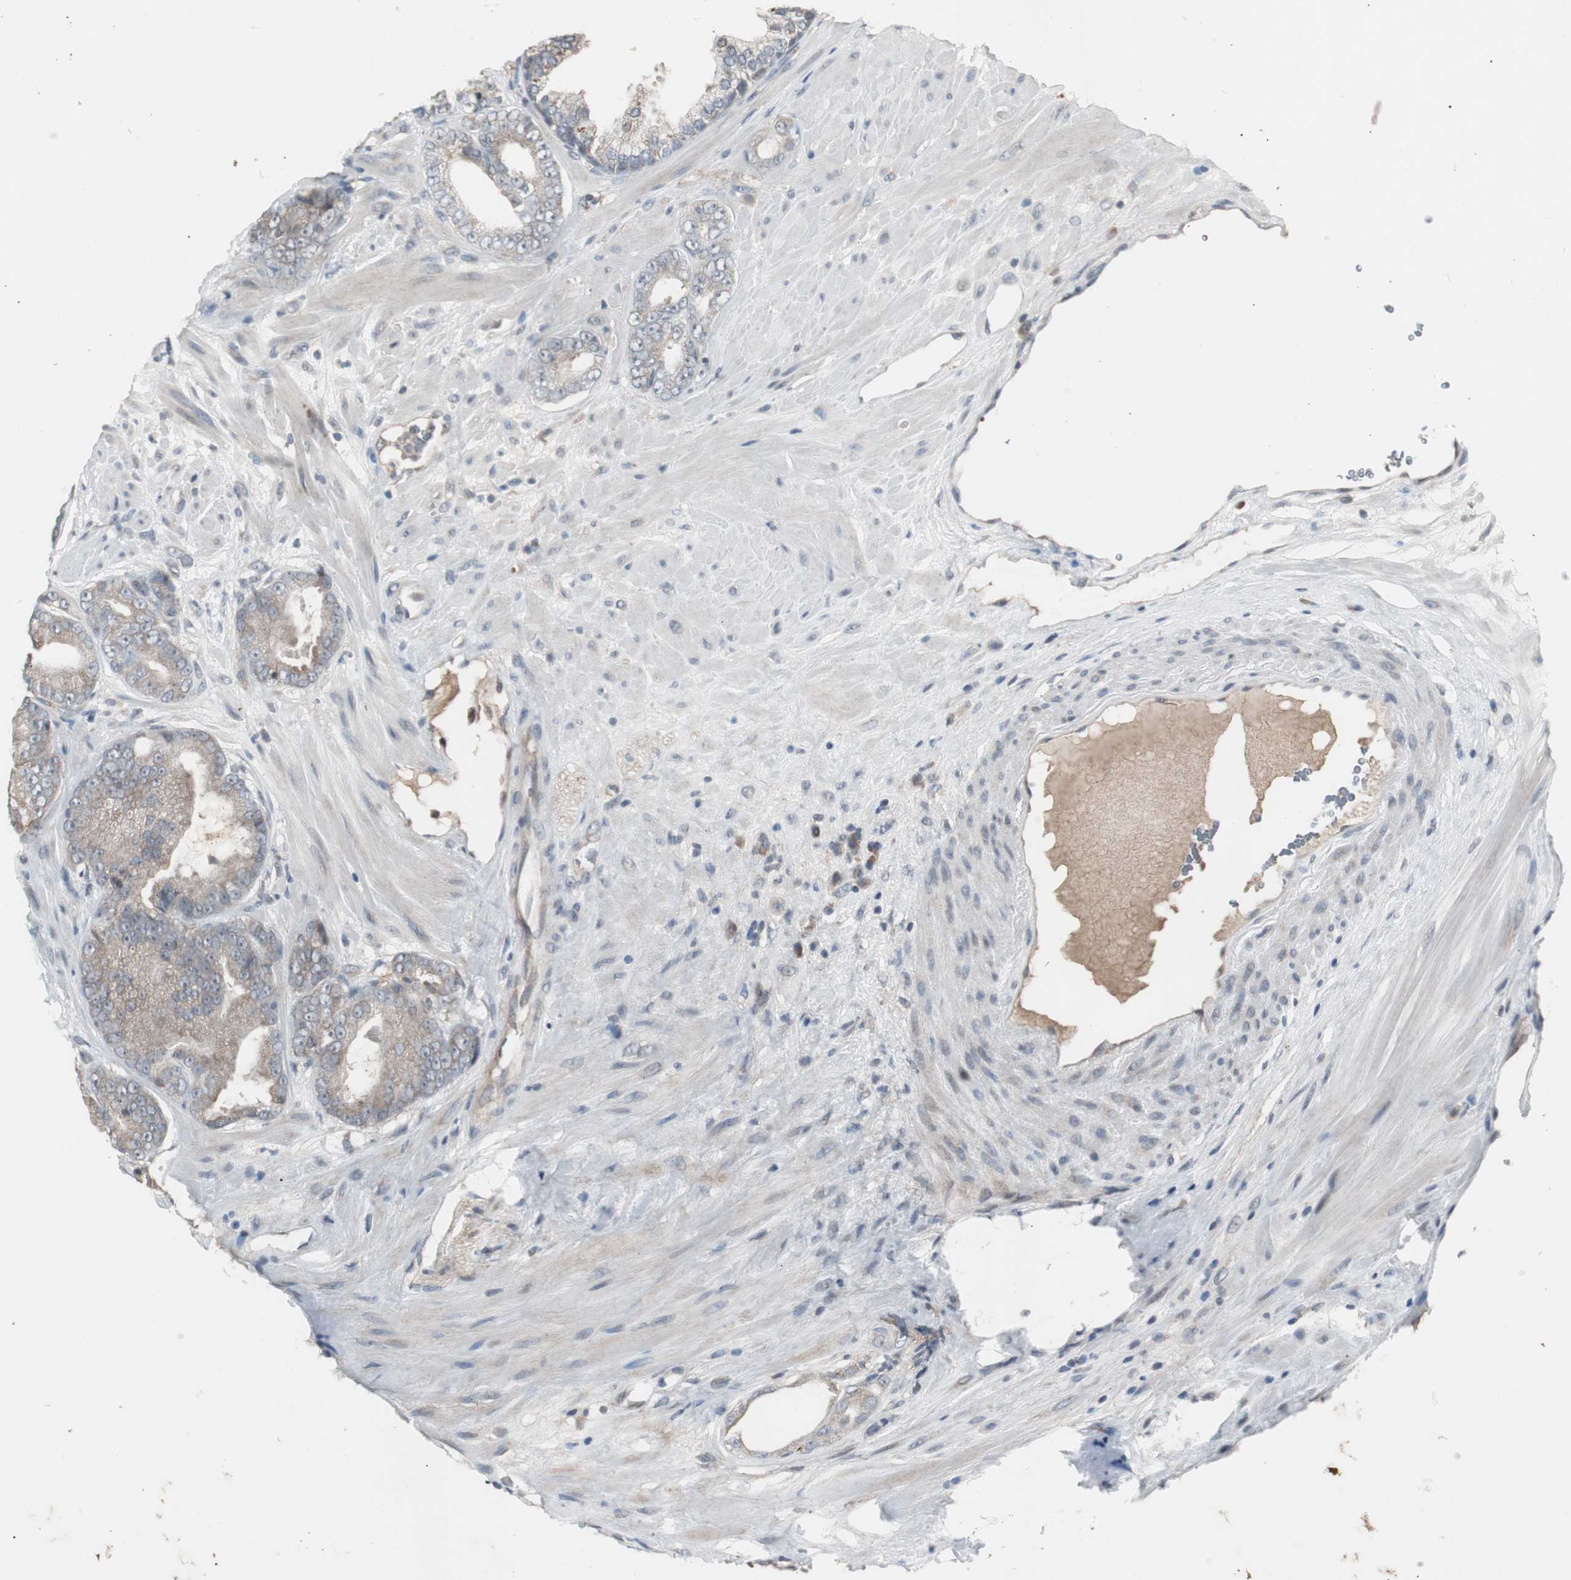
{"staining": {"intensity": "weak", "quantity": ">75%", "location": "cytoplasmic/membranous"}, "tissue": "prostate cancer", "cell_type": "Tumor cells", "image_type": "cancer", "snomed": [{"axis": "morphology", "description": "Adenocarcinoma, Low grade"}, {"axis": "topography", "description": "Prostate"}], "caption": "Prostate adenocarcinoma (low-grade) was stained to show a protein in brown. There is low levels of weak cytoplasmic/membranous staining in approximately >75% of tumor cells.", "gene": "ZMPSTE24", "patient": {"sex": "male", "age": 58}}